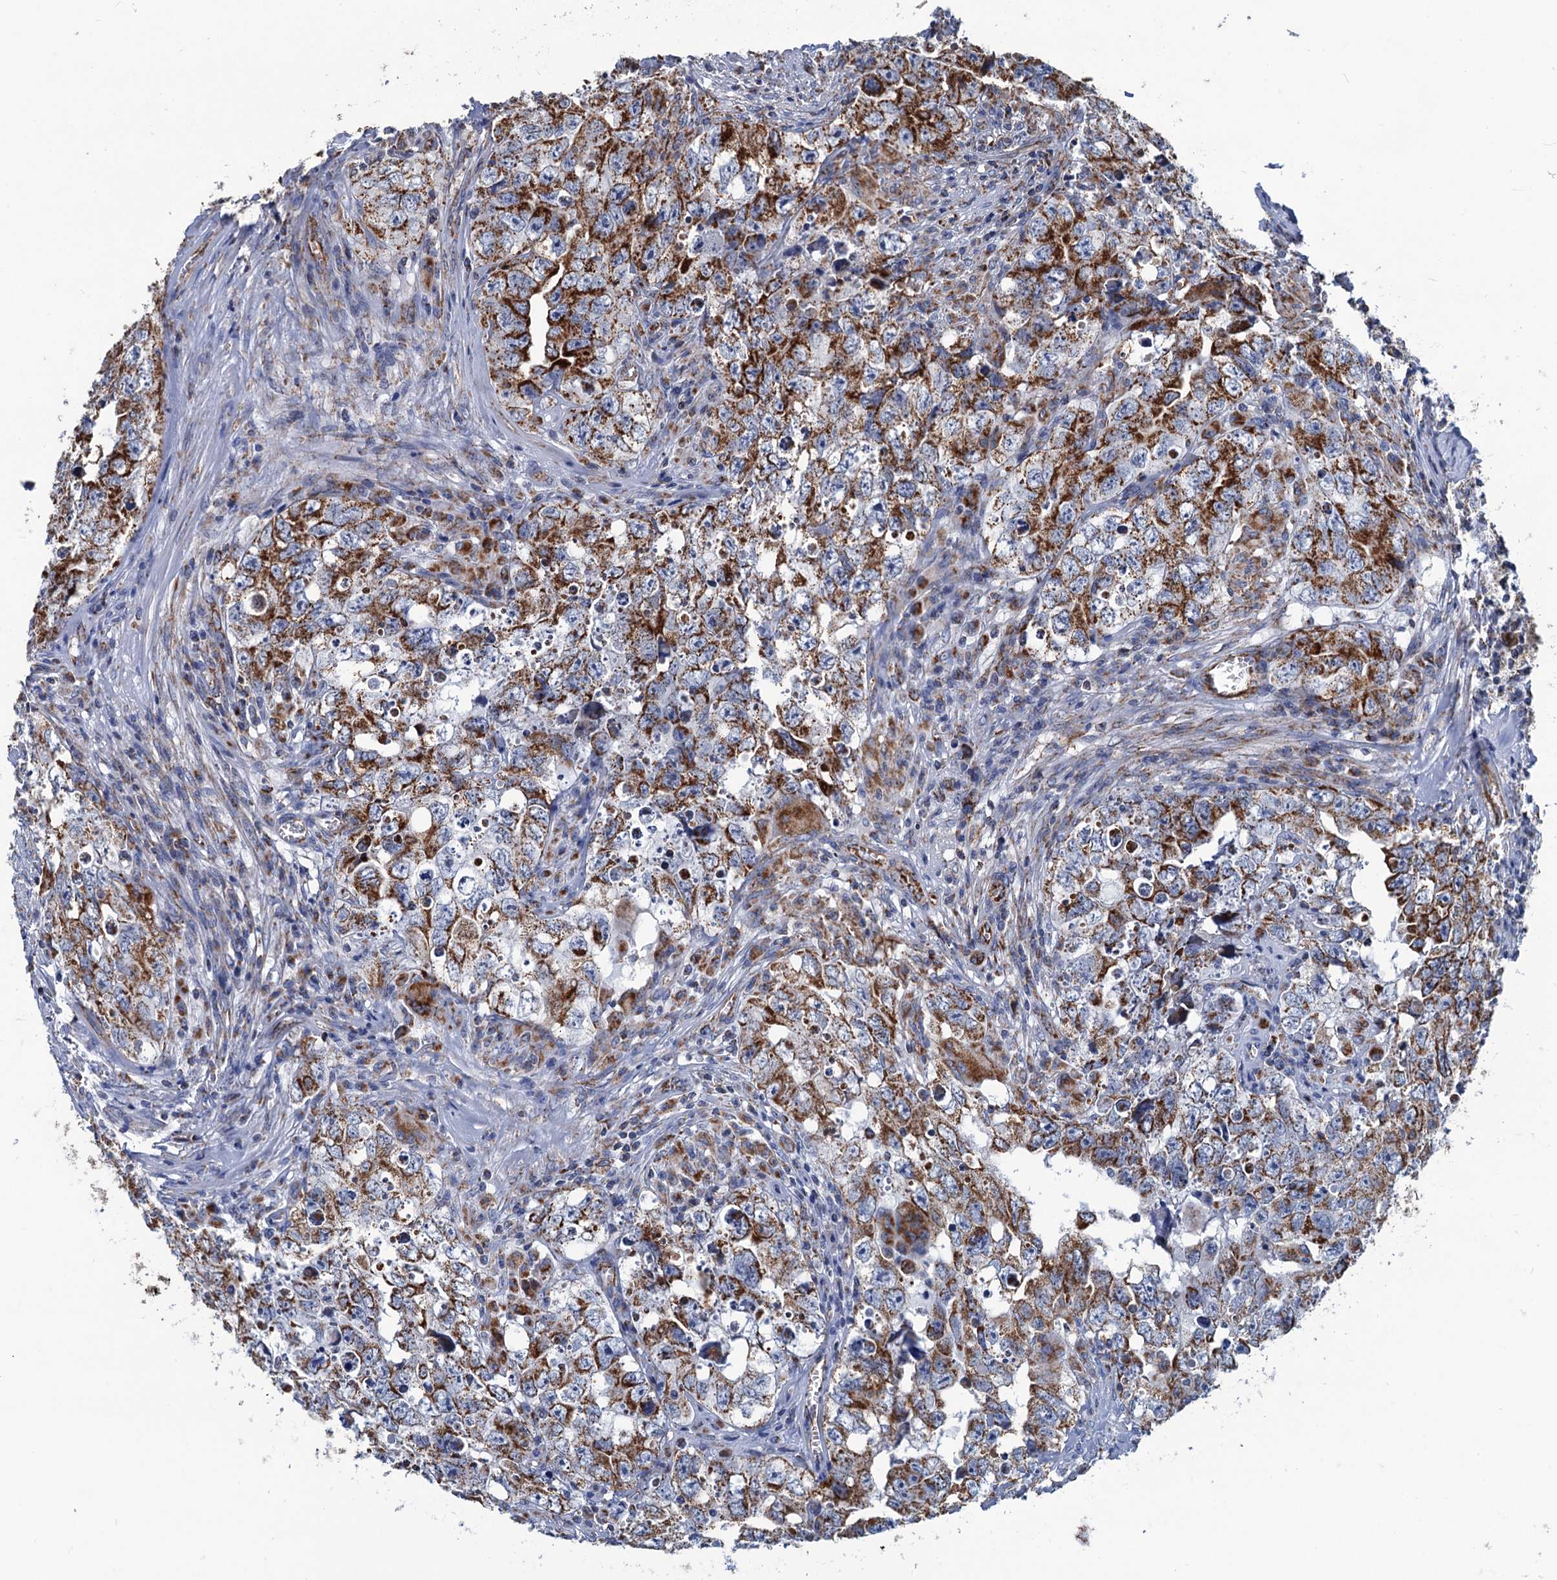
{"staining": {"intensity": "moderate", "quantity": ">75%", "location": "cytoplasmic/membranous"}, "tissue": "testis cancer", "cell_type": "Tumor cells", "image_type": "cancer", "snomed": [{"axis": "morphology", "description": "Seminoma, NOS"}, {"axis": "morphology", "description": "Carcinoma, Embryonal, NOS"}, {"axis": "topography", "description": "Testis"}], "caption": "Moderate cytoplasmic/membranous positivity is present in approximately >75% of tumor cells in testis cancer. The staining was performed using DAB, with brown indicating positive protein expression. Nuclei are stained blue with hematoxylin.", "gene": "IVD", "patient": {"sex": "male", "age": 43}}